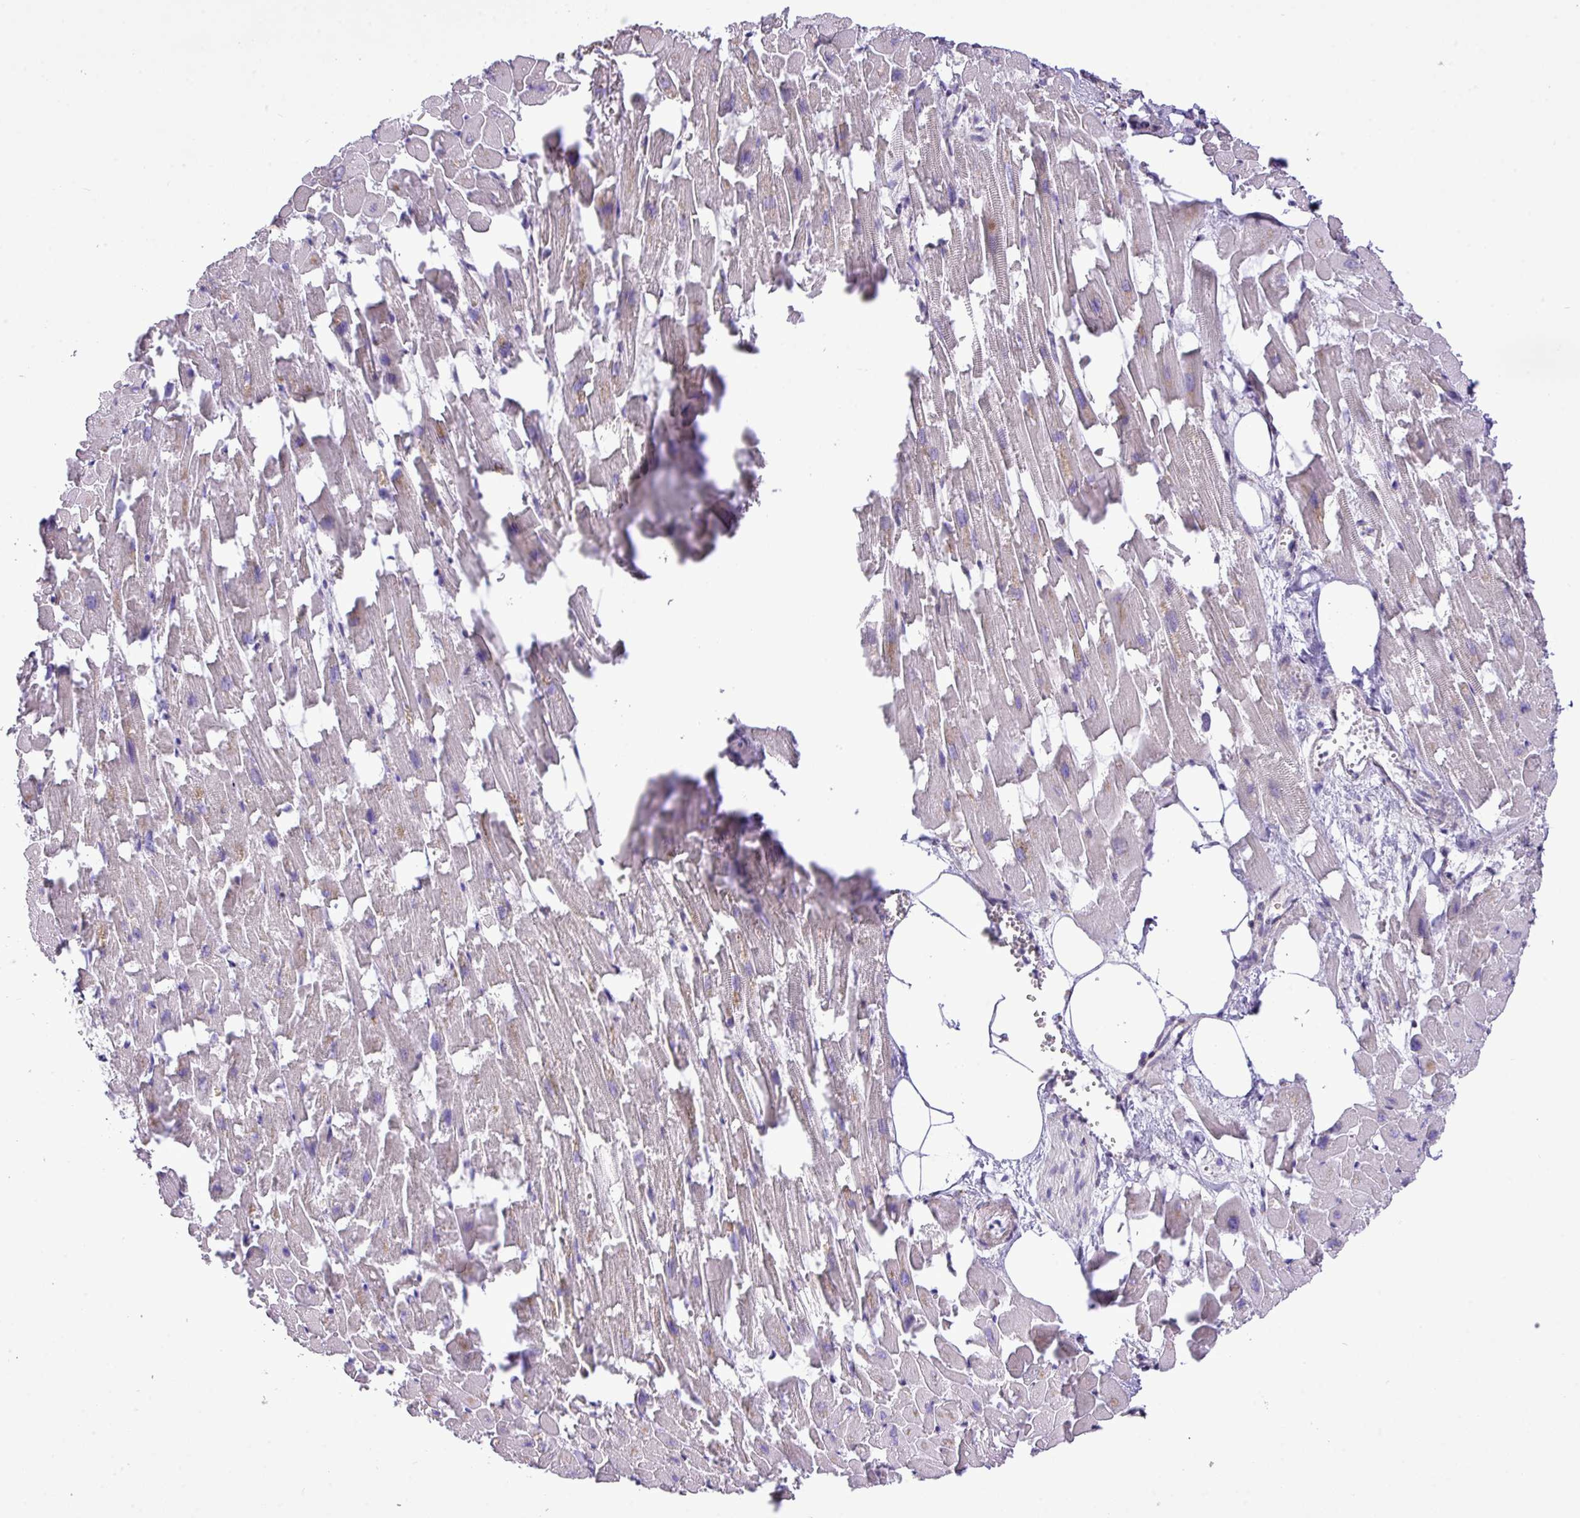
{"staining": {"intensity": "negative", "quantity": "none", "location": "none"}, "tissue": "heart muscle", "cell_type": "Cardiomyocytes", "image_type": "normal", "snomed": [{"axis": "morphology", "description": "Normal tissue, NOS"}, {"axis": "topography", "description": "Heart"}], "caption": "DAB immunohistochemical staining of benign human heart muscle shows no significant positivity in cardiomyocytes.", "gene": "FAM222B", "patient": {"sex": "female", "age": 64}}